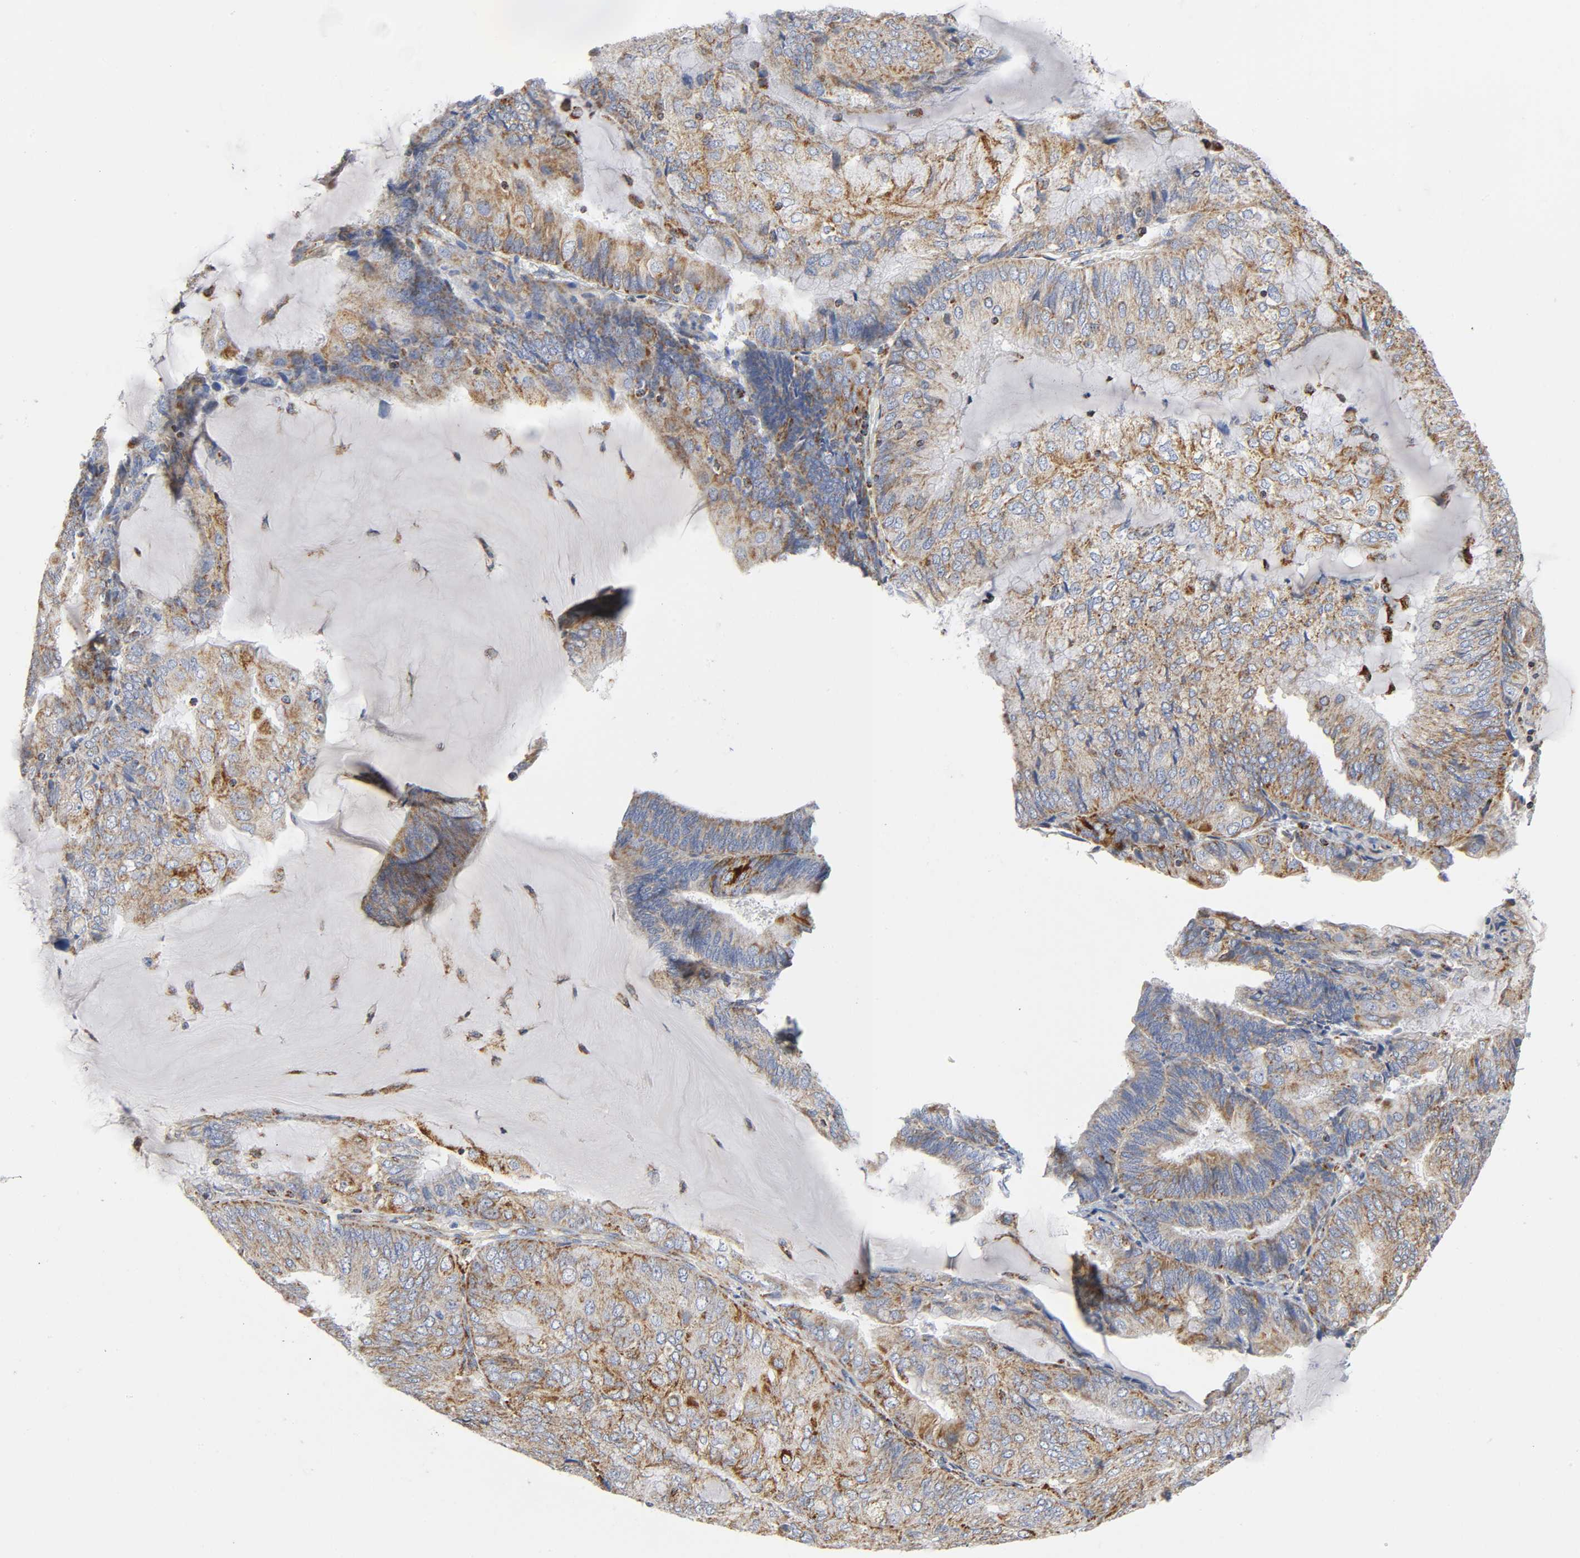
{"staining": {"intensity": "strong", "quantity": ">75%", "location": "cytoplasmic/membranous"}, "tissue": "endometrial cancer", "cell_type": "Tumor cells", "image_type": "cancer", "snomed": [{"axis": "morphology", "description": "Adenocarcinoma, NOS"}, {"axis": "topography", "description": "Endometrium"}], "caption": "Adenocarcinoma (endometrial) stained for a protein (brown) exhibits strong cytoplasmic/membranous positive positivity in approximately >75% of tumor cells.", "gene": "BAK1", "patient": {"sex": "female", "age": 81}}